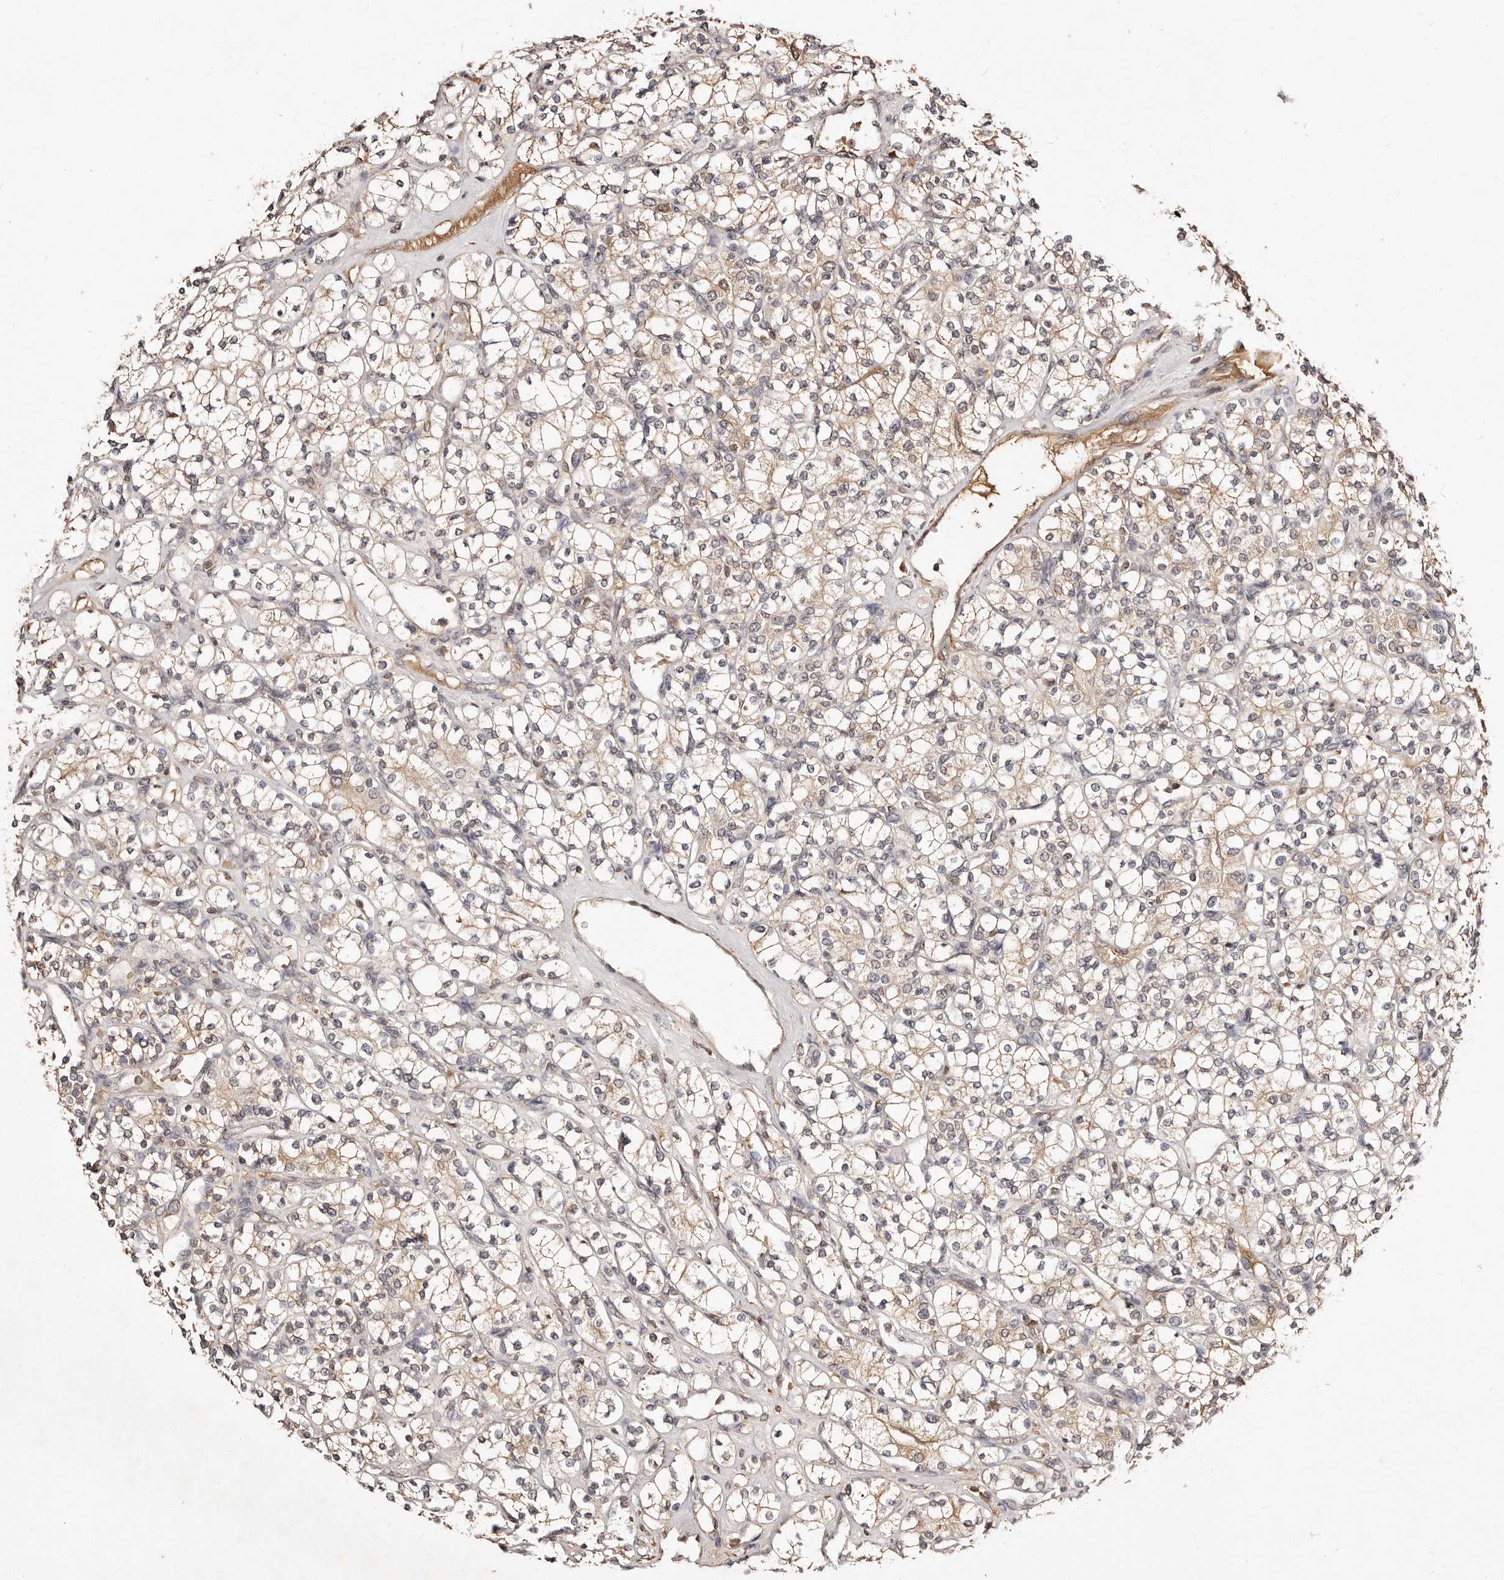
{"staining": {"intensity": "moderate", "quantity": "25%-75%", "location": "cytoplasmic/membranous"}, "tissue": "renal cancer", "cell_type": "Tumor cells", "image_type": "cancer", "snomed": [{"axis": "morphology", "description": "Adenocarcinoma, NOS"}, {"axis": "topography", "description": "Kidney"}], "caption": "Immunohistochemistry staining of renal cancer (adenocarcinoma), which exhibits medium levels of moderate cytoplasmic/membranous expression in about 25%-75% of tumor cells indicating moderate cytoplasmic/membranous protein positivity. The staining was performed using DAB (brown) for protein detection and nuclei were counterstained in hematoxylin (blue).", "gene": "BICRAL", "patient": {"sex": "male", "age": 77}}